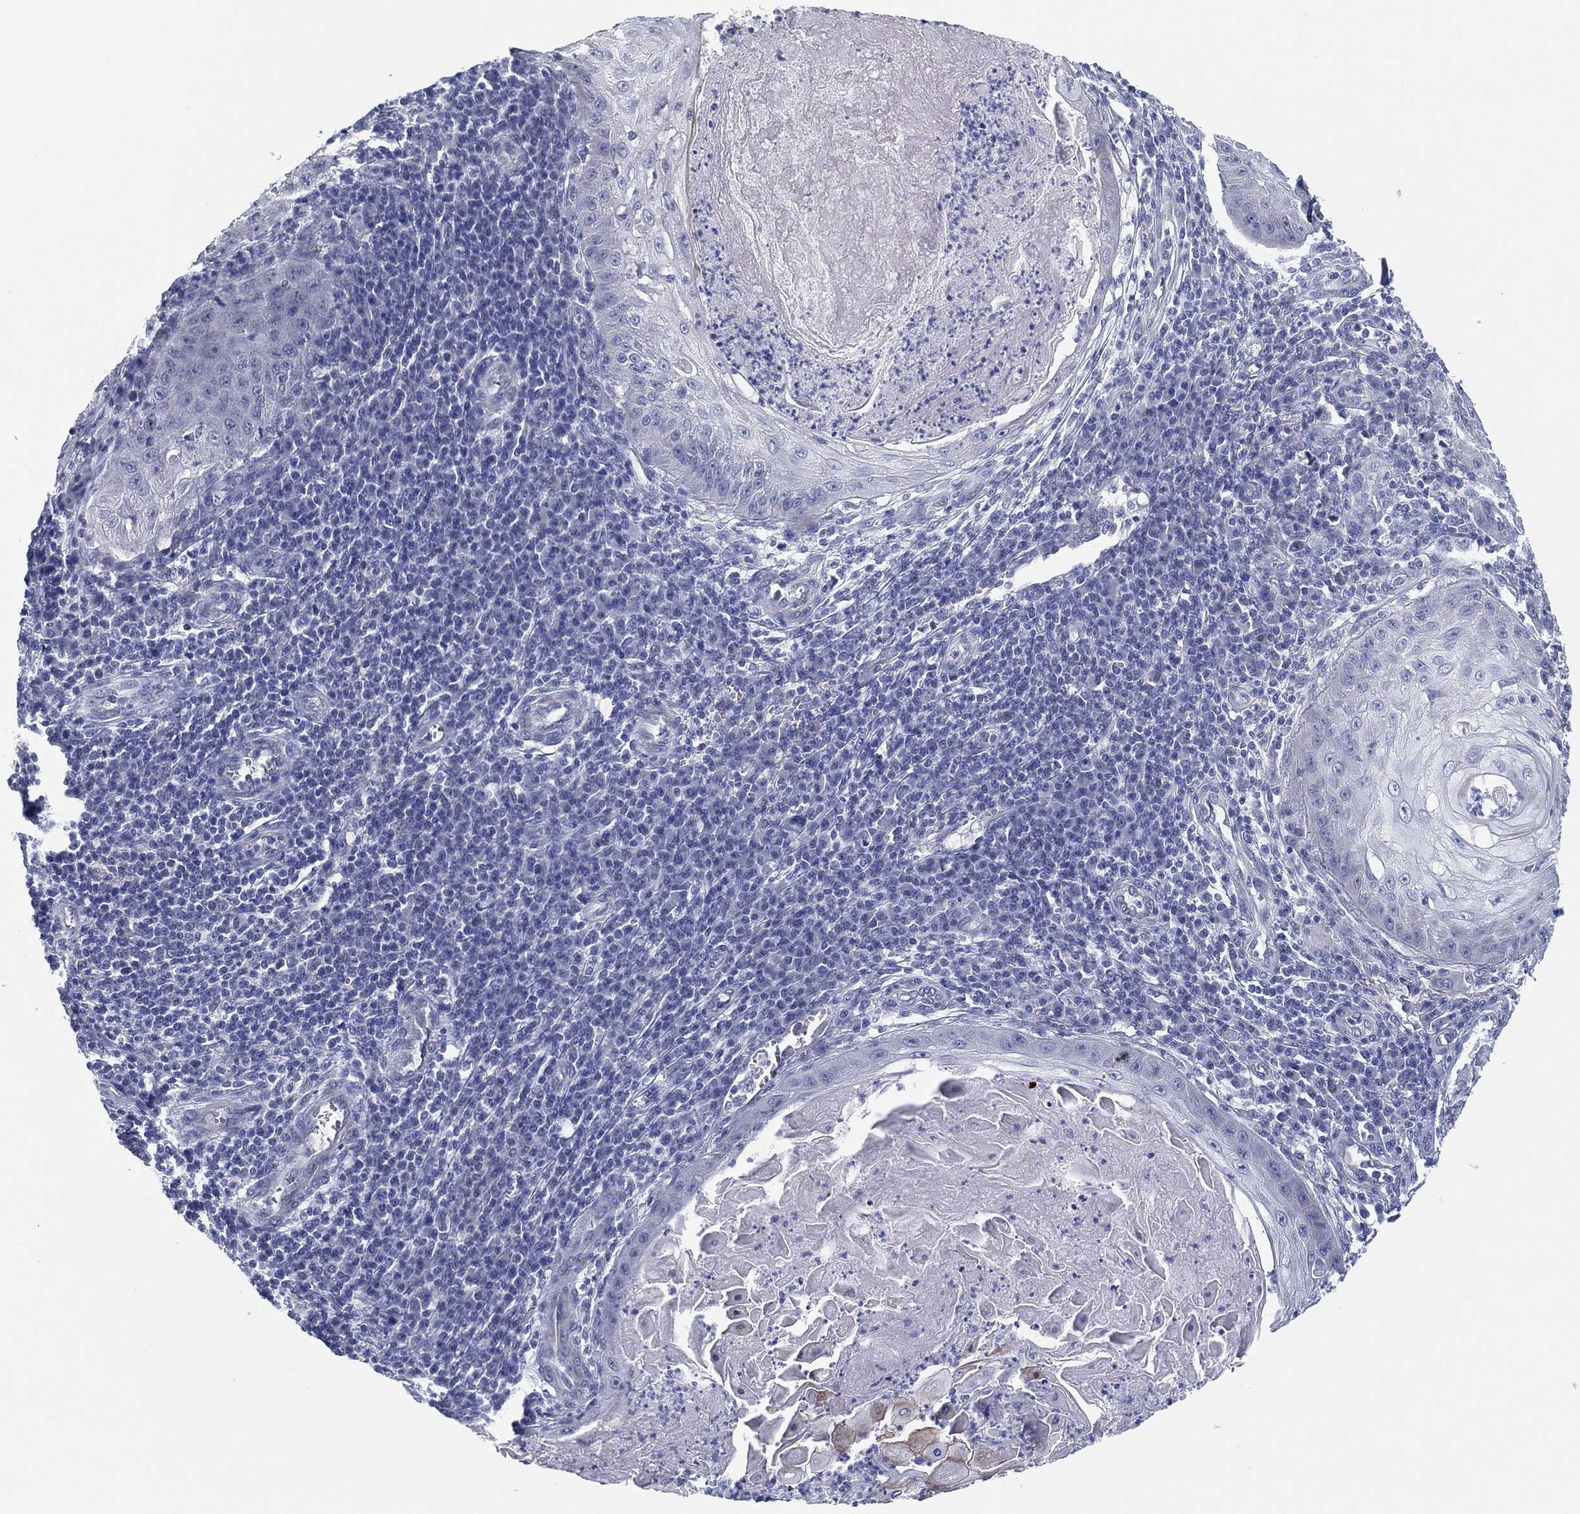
{"staining": {"intensity": "negative", "quantity": "none", "location": "none"}, "tissue": "skin cancer", "cell_type": "Tumor cells", "image_type": "cancer", "snomed": [{"axis": "morphology", "description": "Squamous cell carcinoma, NOS"}, {"axis": "topography", "description": "Skin"}], "caption": "There is no significant staining in tumor cells of squamous cell carcinoma (skin). (DAB immunohistochemistry visualized using brightfield microscopy, high magnification).", "gene": "HEATR4", "patient": {"sex": "male", "age": 70}}